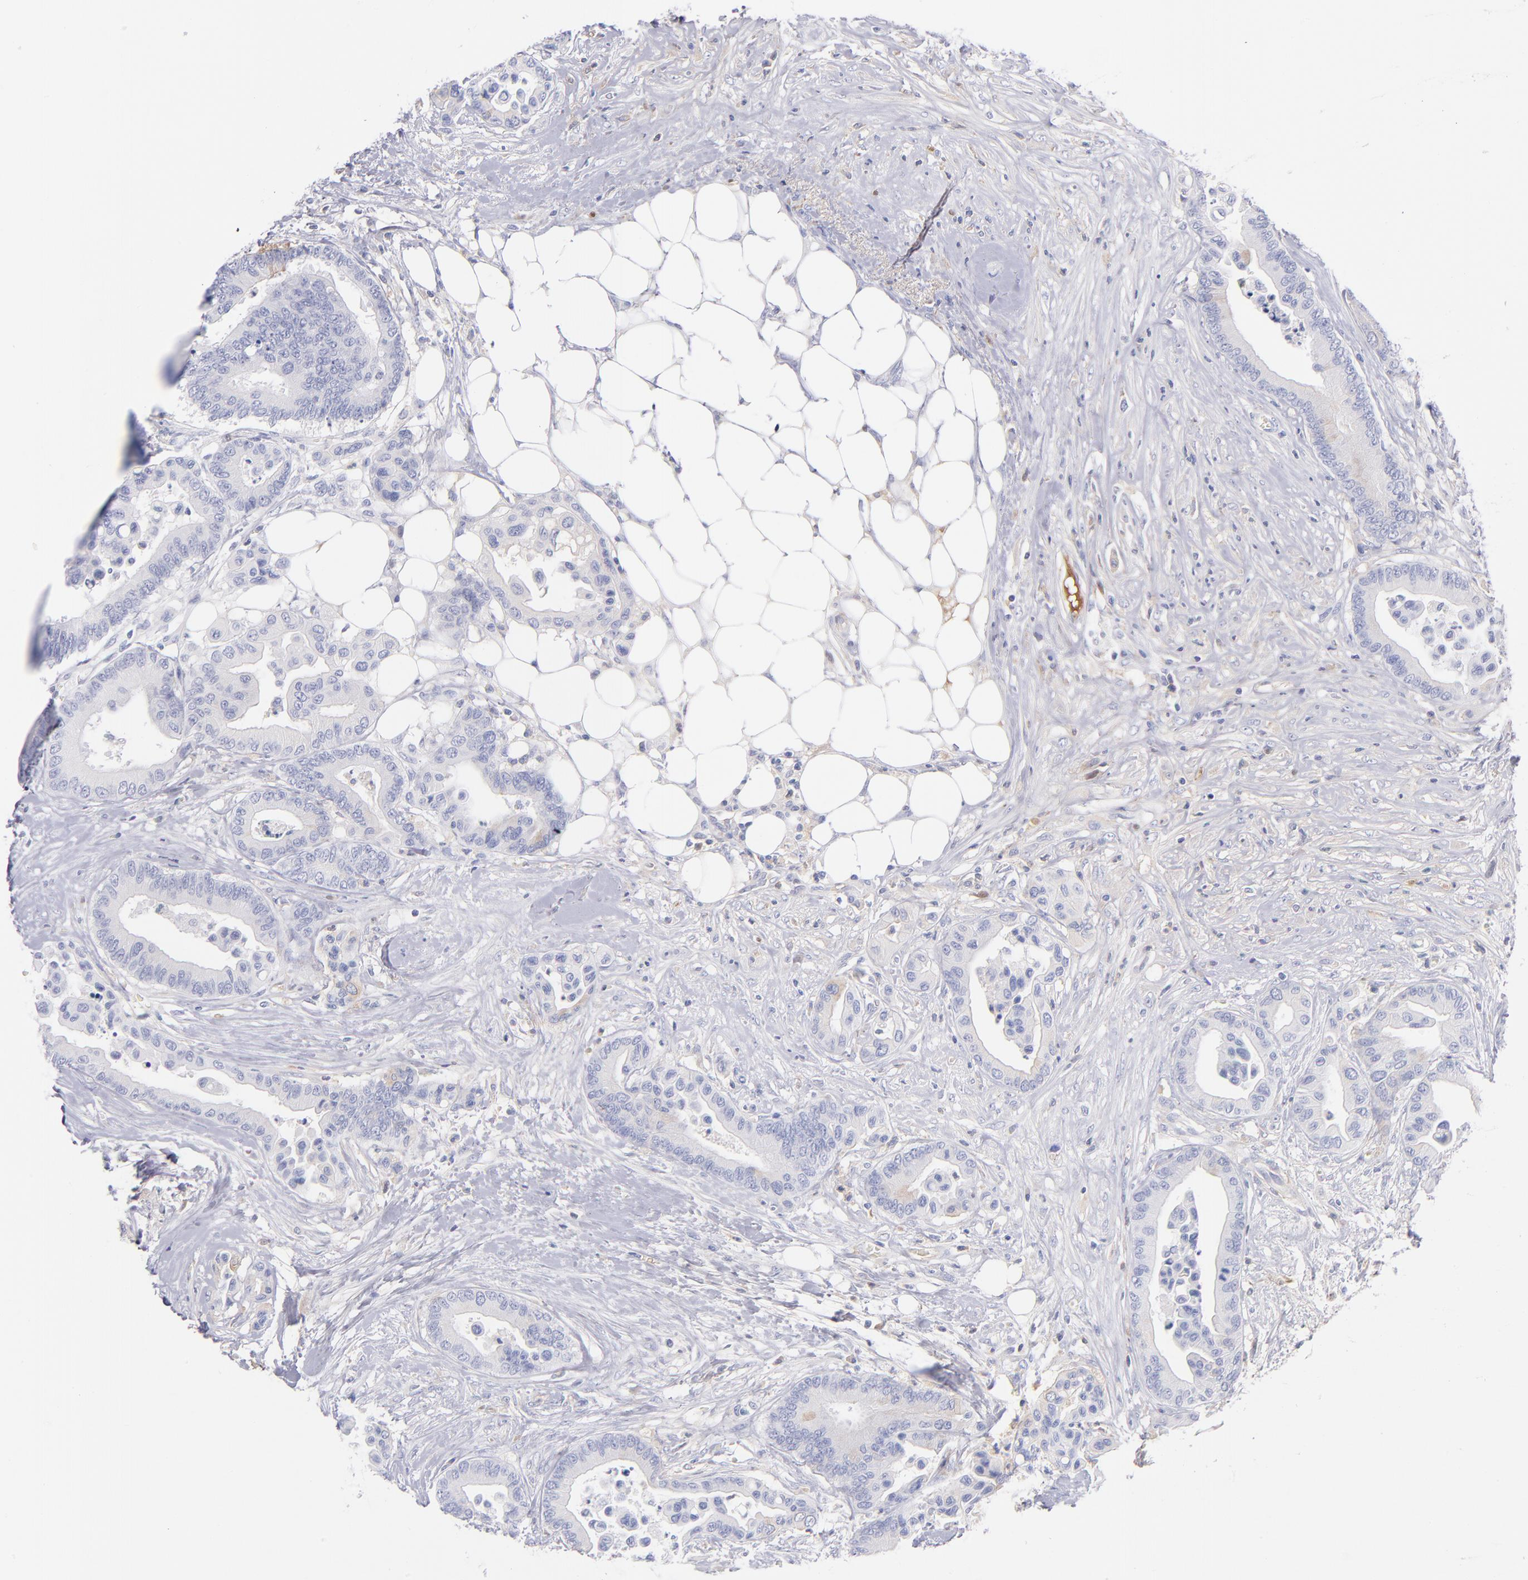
{"staining": {"intensity": "negative", "quantity": "none", "location": "none"}, "tissue": "colorectal cancer", "cell_type": "Tumor cells", "image_type": "cancer", "snomed": [{"axis": "morphology", "description": "Adenocarcinoma, NOS"}, {"axis": "topography", "description": "Colon"}], "caption": "The micrograph exhibits no significant staining in tumor cells of colorectal adenocarcinoma.", "gene": "HP", "patient": {"sex": "male", "age": 82}}